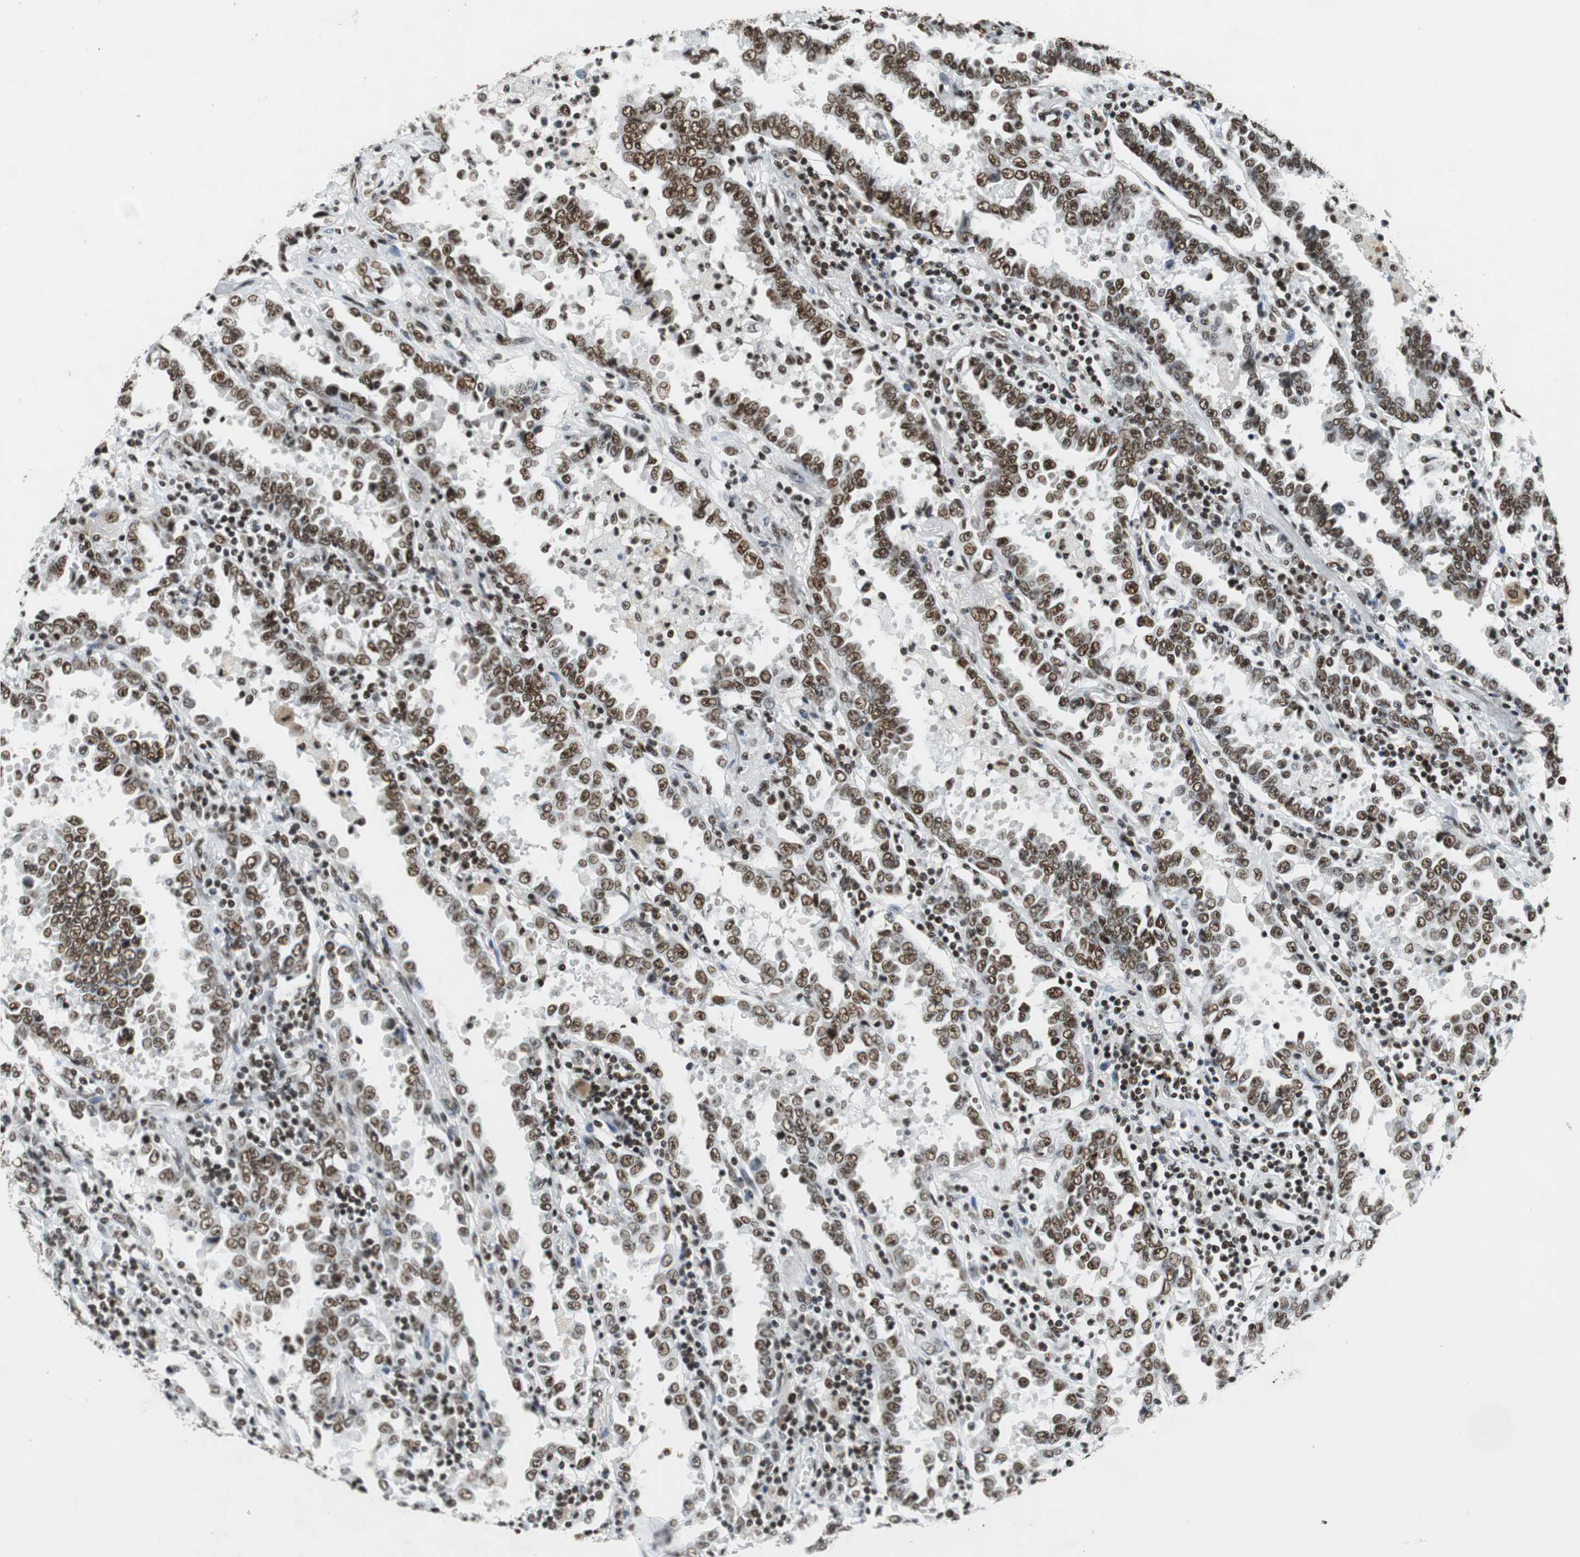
{"staining": {"intensity": "moderate", "quantity": ">75%", "location": "nuclear"}, "tissue": "lung cancer", "cell_type": "Tumor cells", "image_type": "cancer", "snomed": [{"axis": "morphology", "description": "Normal tissue, NOS"}, {"axis": "morphology", "description": "Inflammation, NOS"}, {"axis": "morphology", "description": "Adenocarcinoma, NOS"}, {"axis": "topography", "description": "Lung"}], "caption": "IHC micrograph of human lung cancer stained for a protein (brown), which reveals medium levels of moderate nuclear staining in about >75% of tumor cells.", "gene": "PRKDC", "patient": {"sex": "female", "age": 64}}